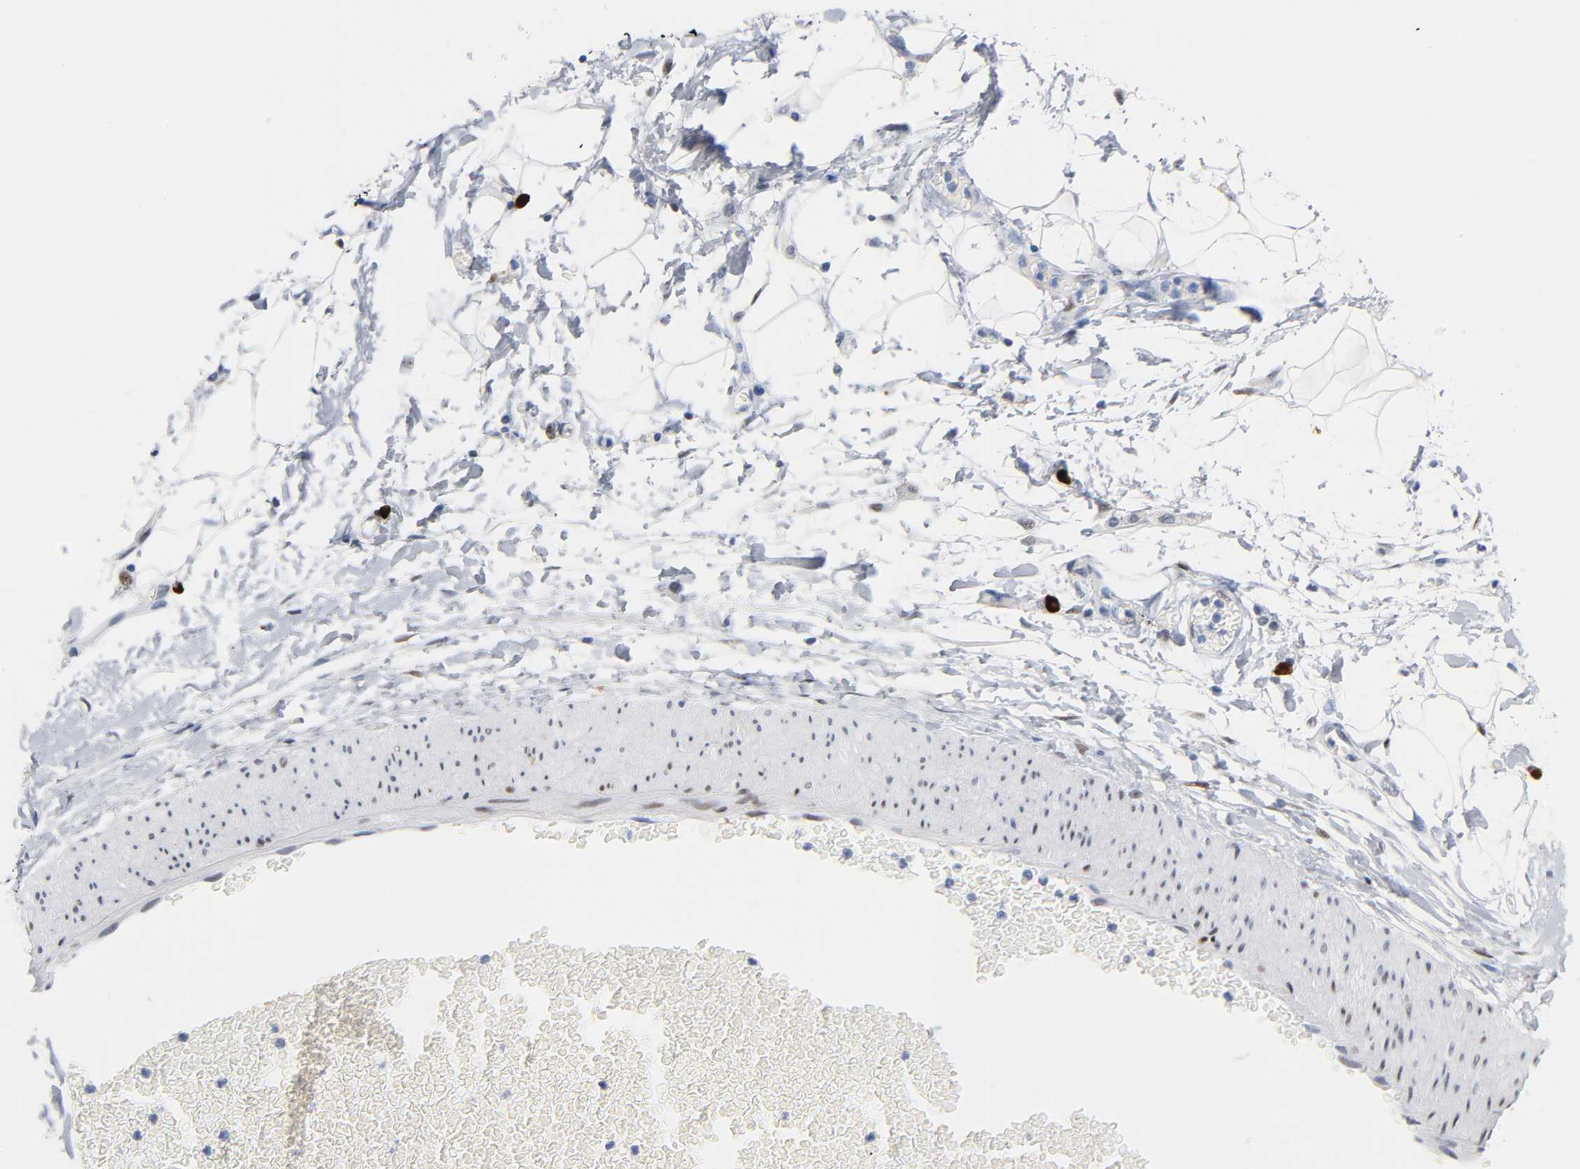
{"staining": {"intensity": "negative", "quantity": "none", "location": "none"}, "tissue": "adipose tissue", "cell_type": "Adipocytes", "image_type": "normal", "snomed": [{"axis": "morphology", "description": "Normal tissue, NOS"}, {"axis": "morphology", "description": "Urothelial carcinoma, High grade"}, {"axis": "topography", "description": "Vascular tissue"}, {"axis": "topography", "description": "Urinary bladder"}], "caption": "This image is of benign adipose tissue stained with IHC to label a protein in brown with the nuclei are counter-stained blue. There is no expression in adipocytes.", "gene": "NAB2", "patient": {"sex": "female", "age": 56}}